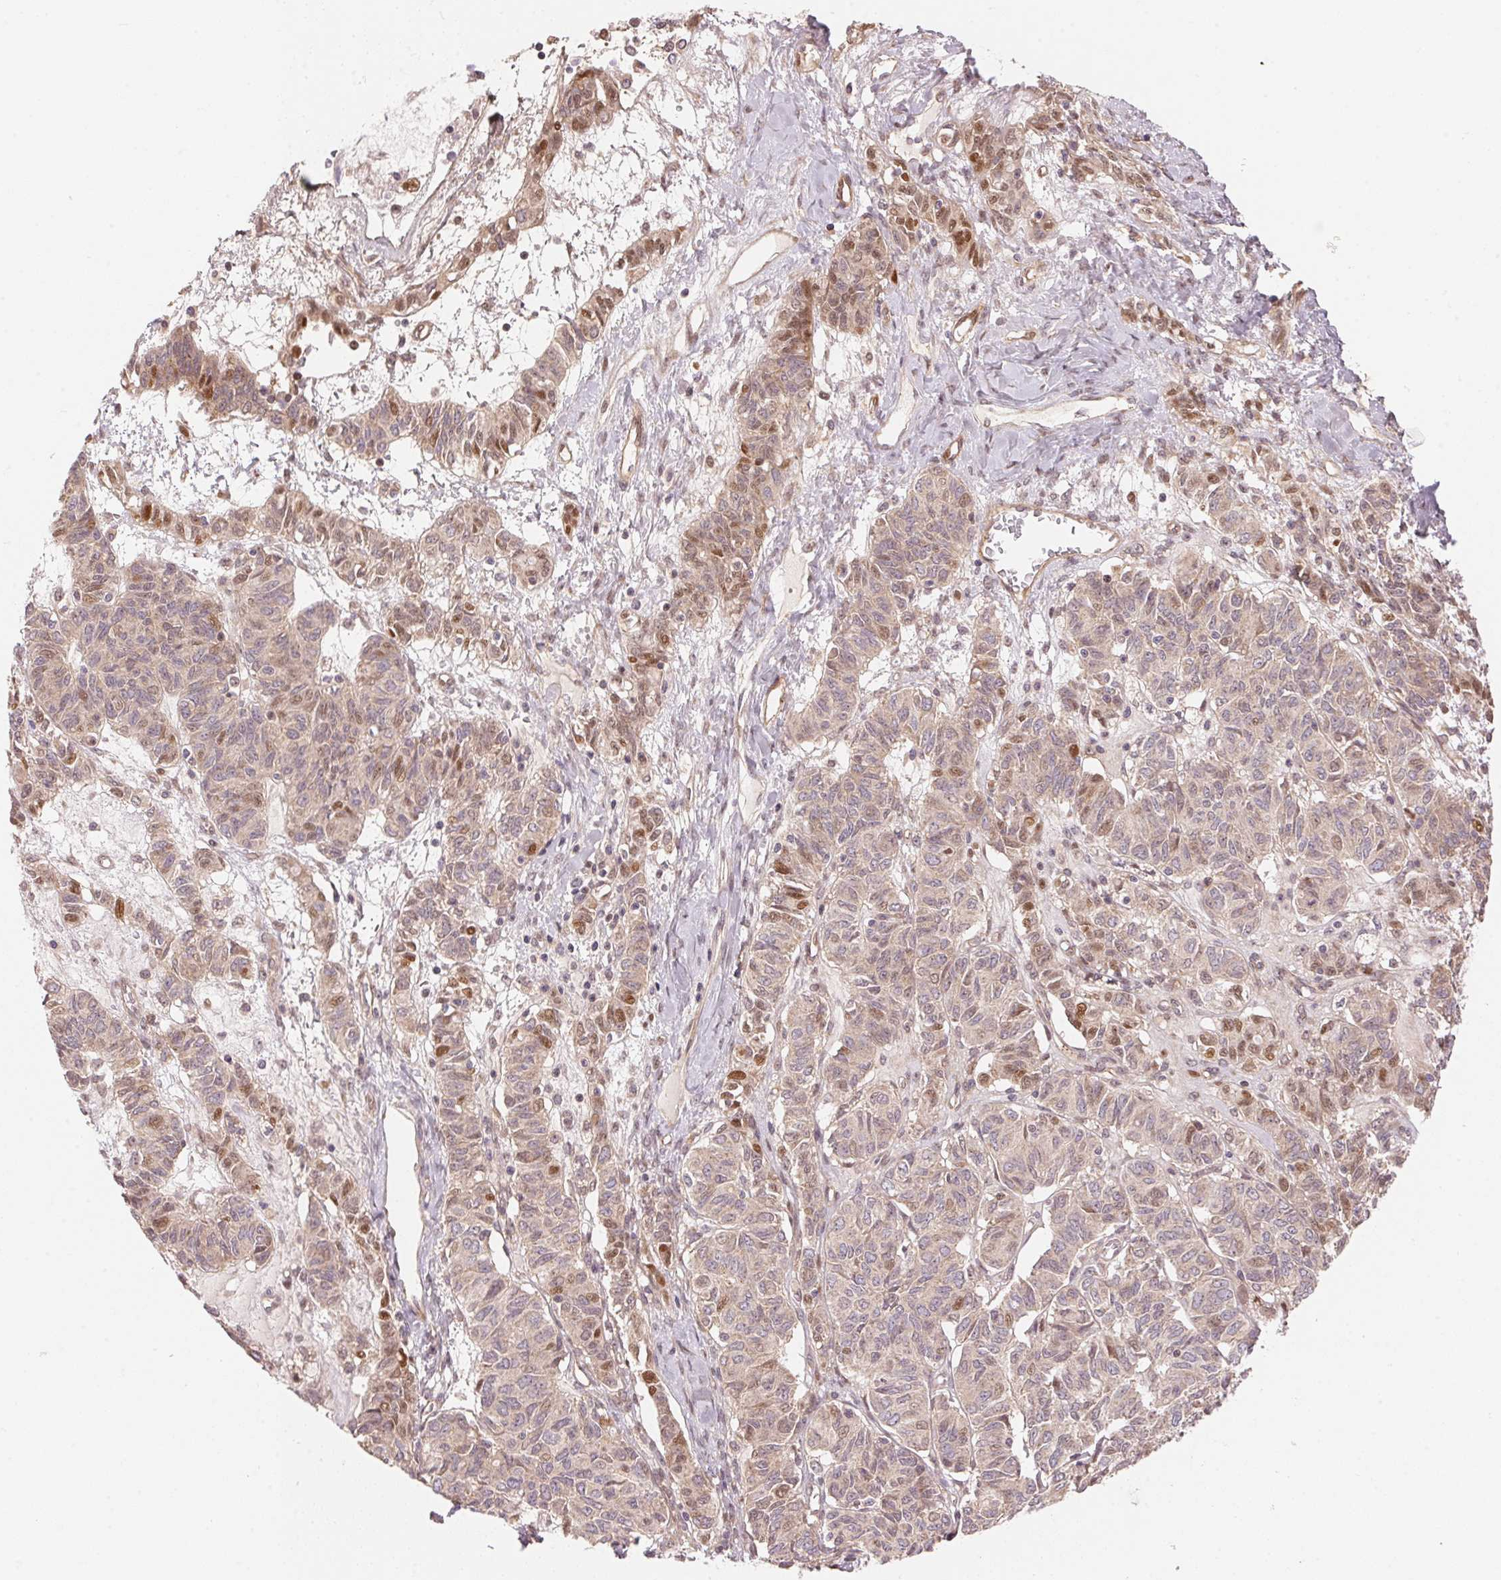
{"staining": {"intensity": "moderate", "quantity": "<25%", "location": "nuclear"}, "tissue": "ovarian cancer", "cell_type": "Tumor cells", "image_type": "cancer", "snomed": [{"axis": "morphology", "description": "Carcinoma, endometroid"}, {"axis": "topography", "description": "Ovary"}], "caption": "Human ovarian endometroid carcinoma stained for a protein (brown) exhibits moderate nuclear positive positivity in about <25% of tumor cells.", "gene": "TNIP2", "patient": {"sex": "female", "age": 80}}